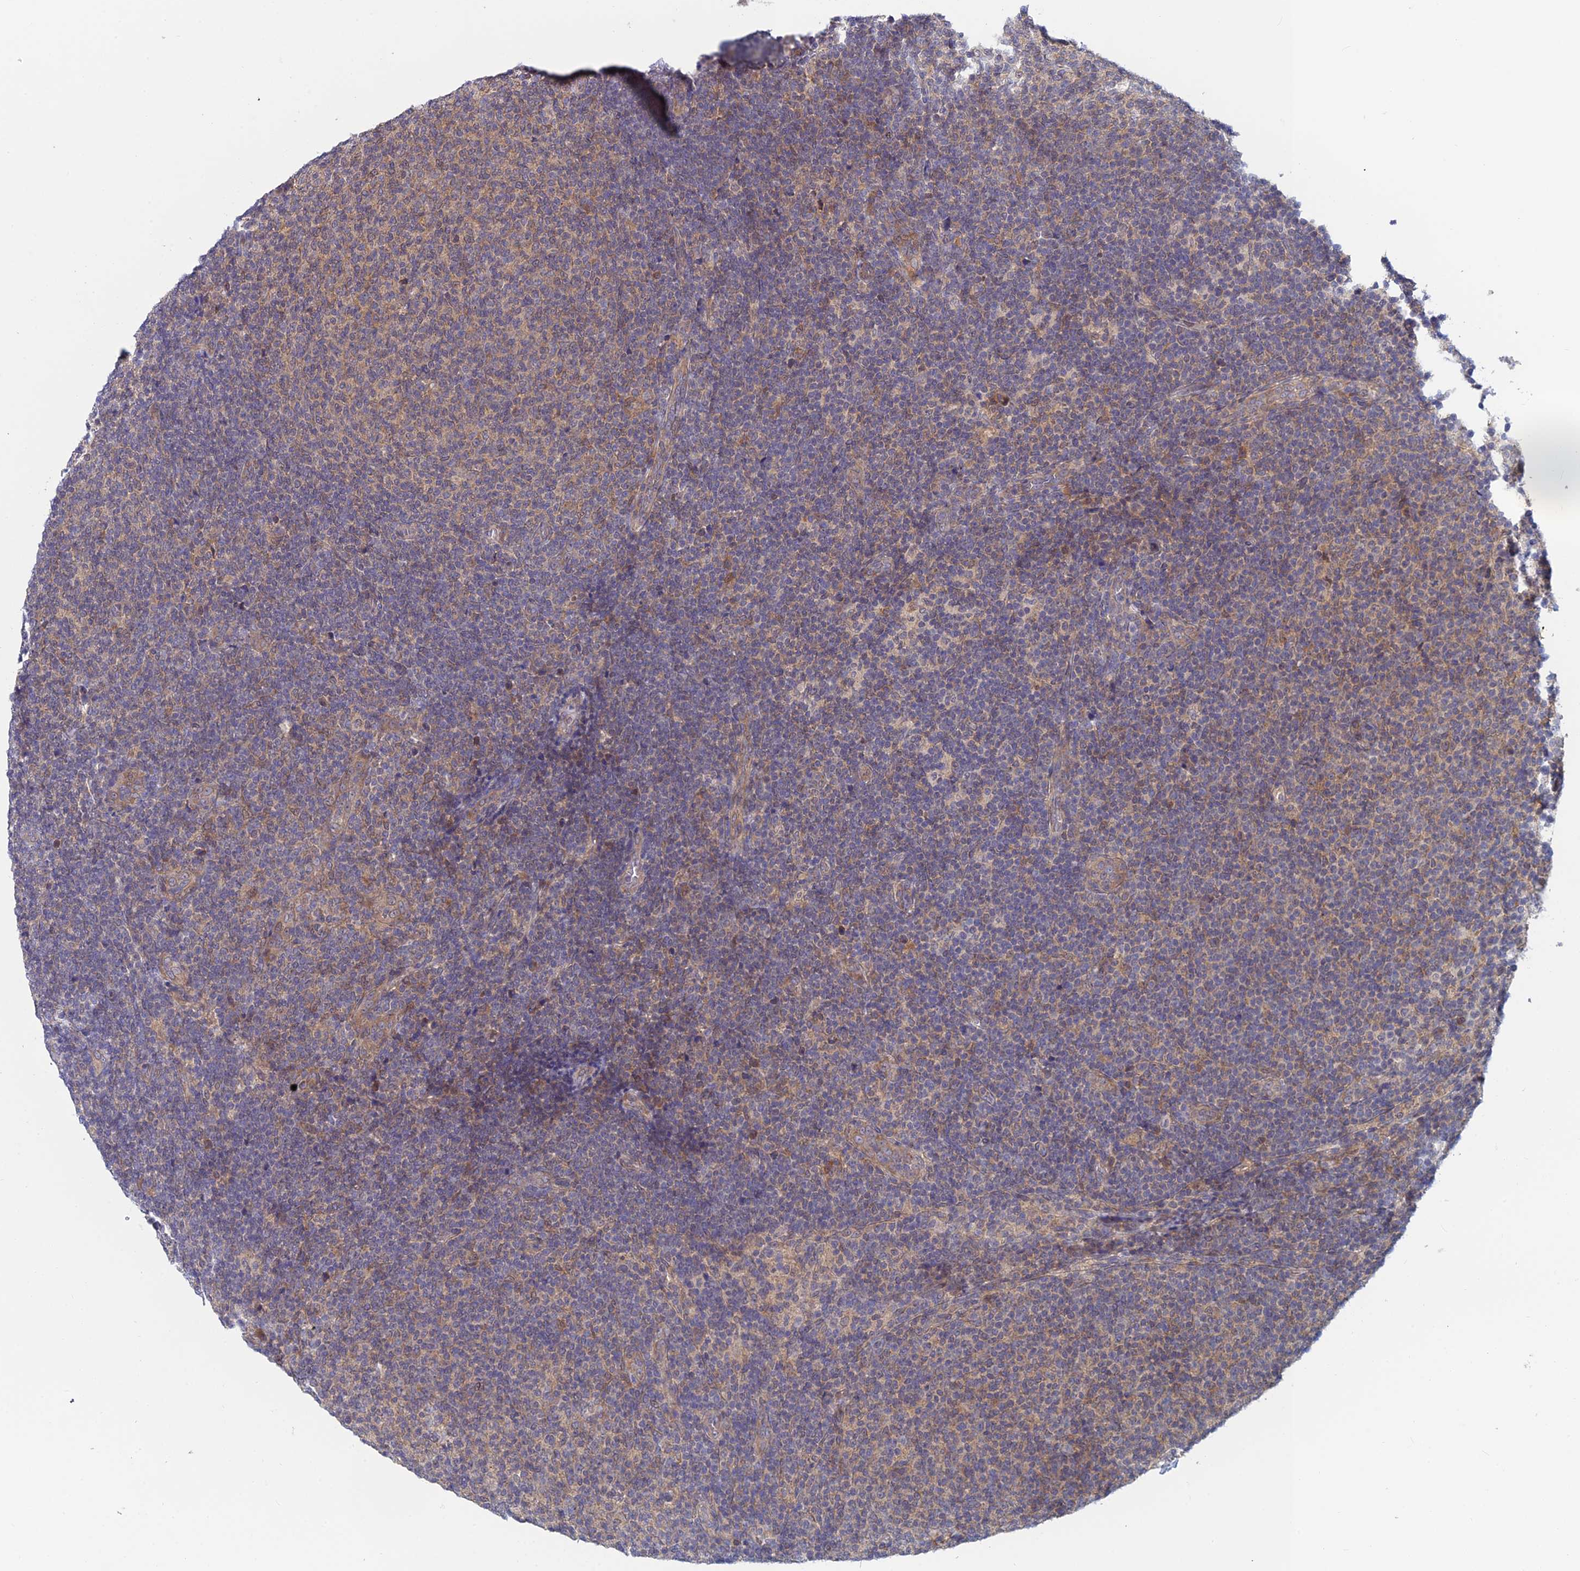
{"staining": {"intensity": "weak", "quantity": "25%-75%", "location": "cytoplasmic/membranous"}, "tissue": "lymphoma", "cell_type": "Tumor cells", "image_type": "cancer", "snomed": [{"axis": "morphology", "description": "Malignant lymphoma, non-Hodgkin's type, Low grade"}, {"axis": "topography", "description": "Lymph node"}], "caption": "Protein expression by immunohistochemistry (IHC) displays weak cytoplasmic/membranous staining in about 25%-75% of tumor cells in malignant lymphoma, non-Hodgkin's type (low-grade).", "gene": "SRA1", "patient": {"sex": "male", "age": 66}}